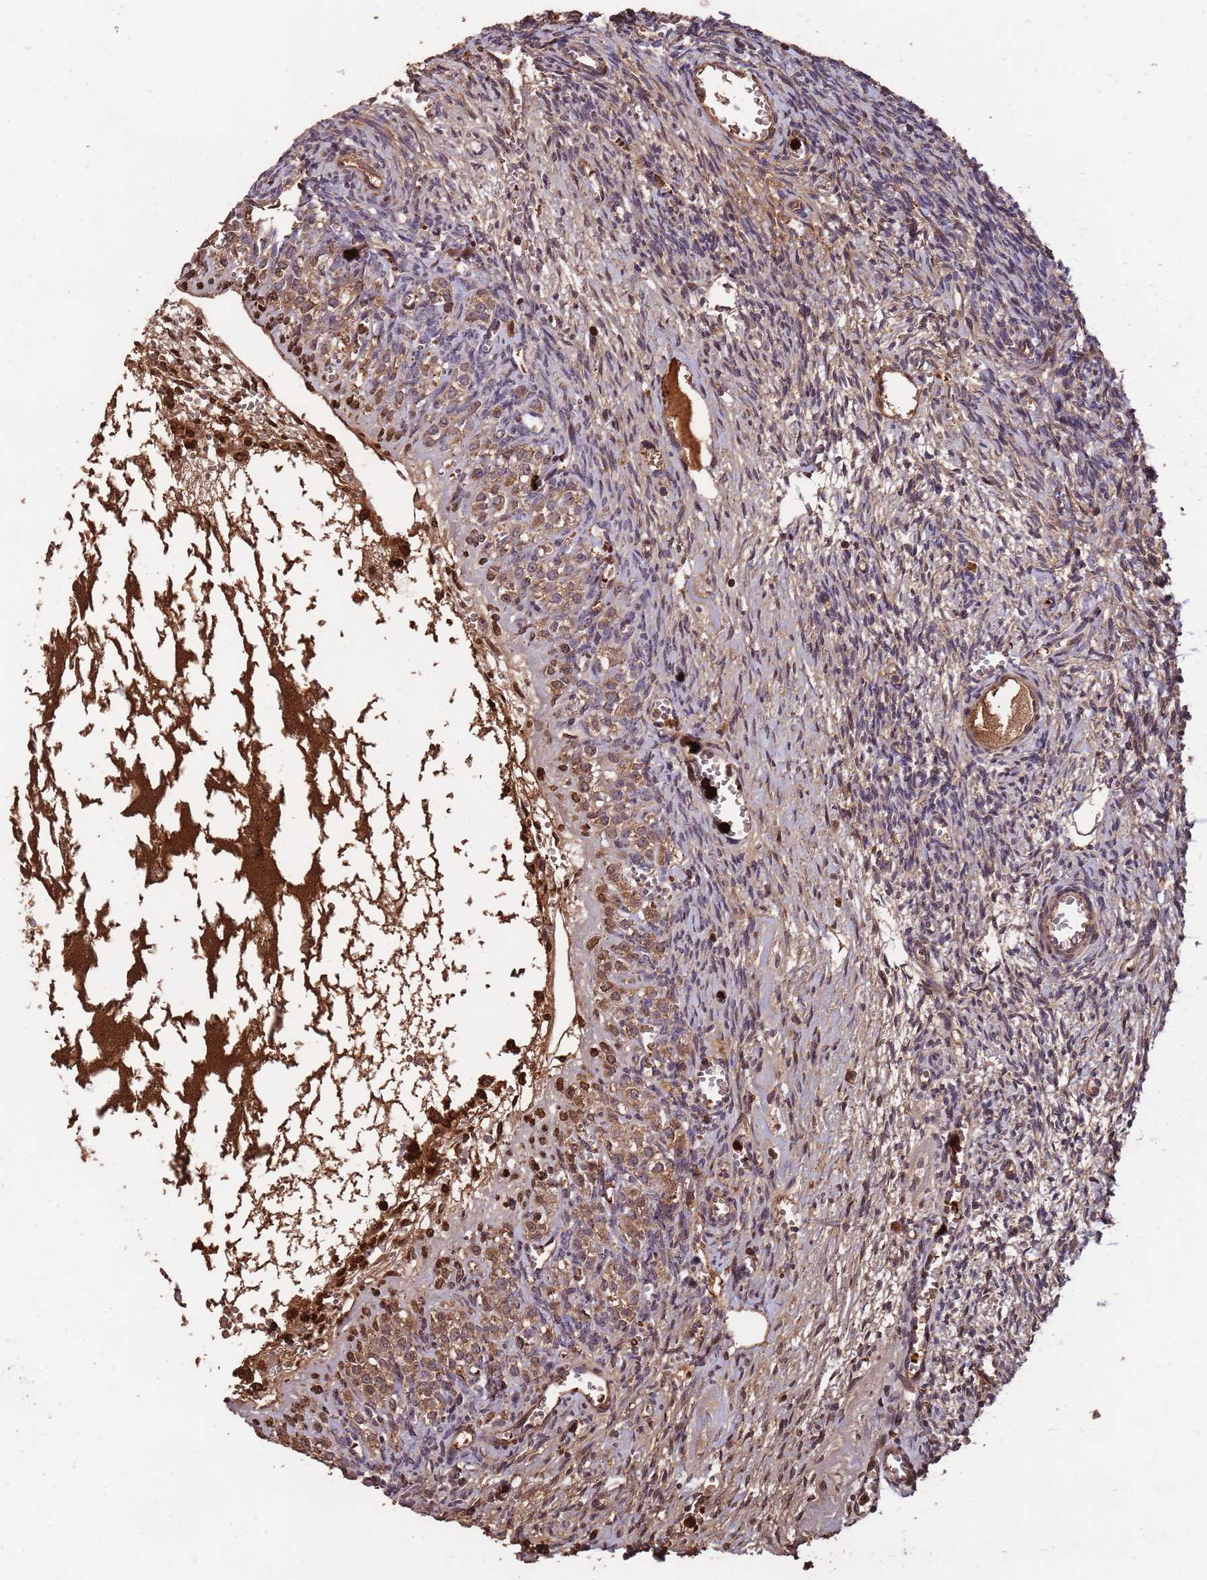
{"staining": {"intensity": "moderate", "quantity": "25%-75%", "location": "cytoplasmic/membranous"}, "tissue": "ovary", "cell_type": "Ovarian stroma cells", "image_type": "normal", "snomed": [{"axis": "morphology", "description": "Normal tissue, NOS"}, {"axis": "topography", "description": "Ovary"}], "caption": "Protein staining reveals moderate cytoplasmic/membranous expression in approximately 25%-75% of ovarian stroma cells in unremarkable ovary.", "gene": "CCDC184", "patient": {"sex": "female", "age": 39}}